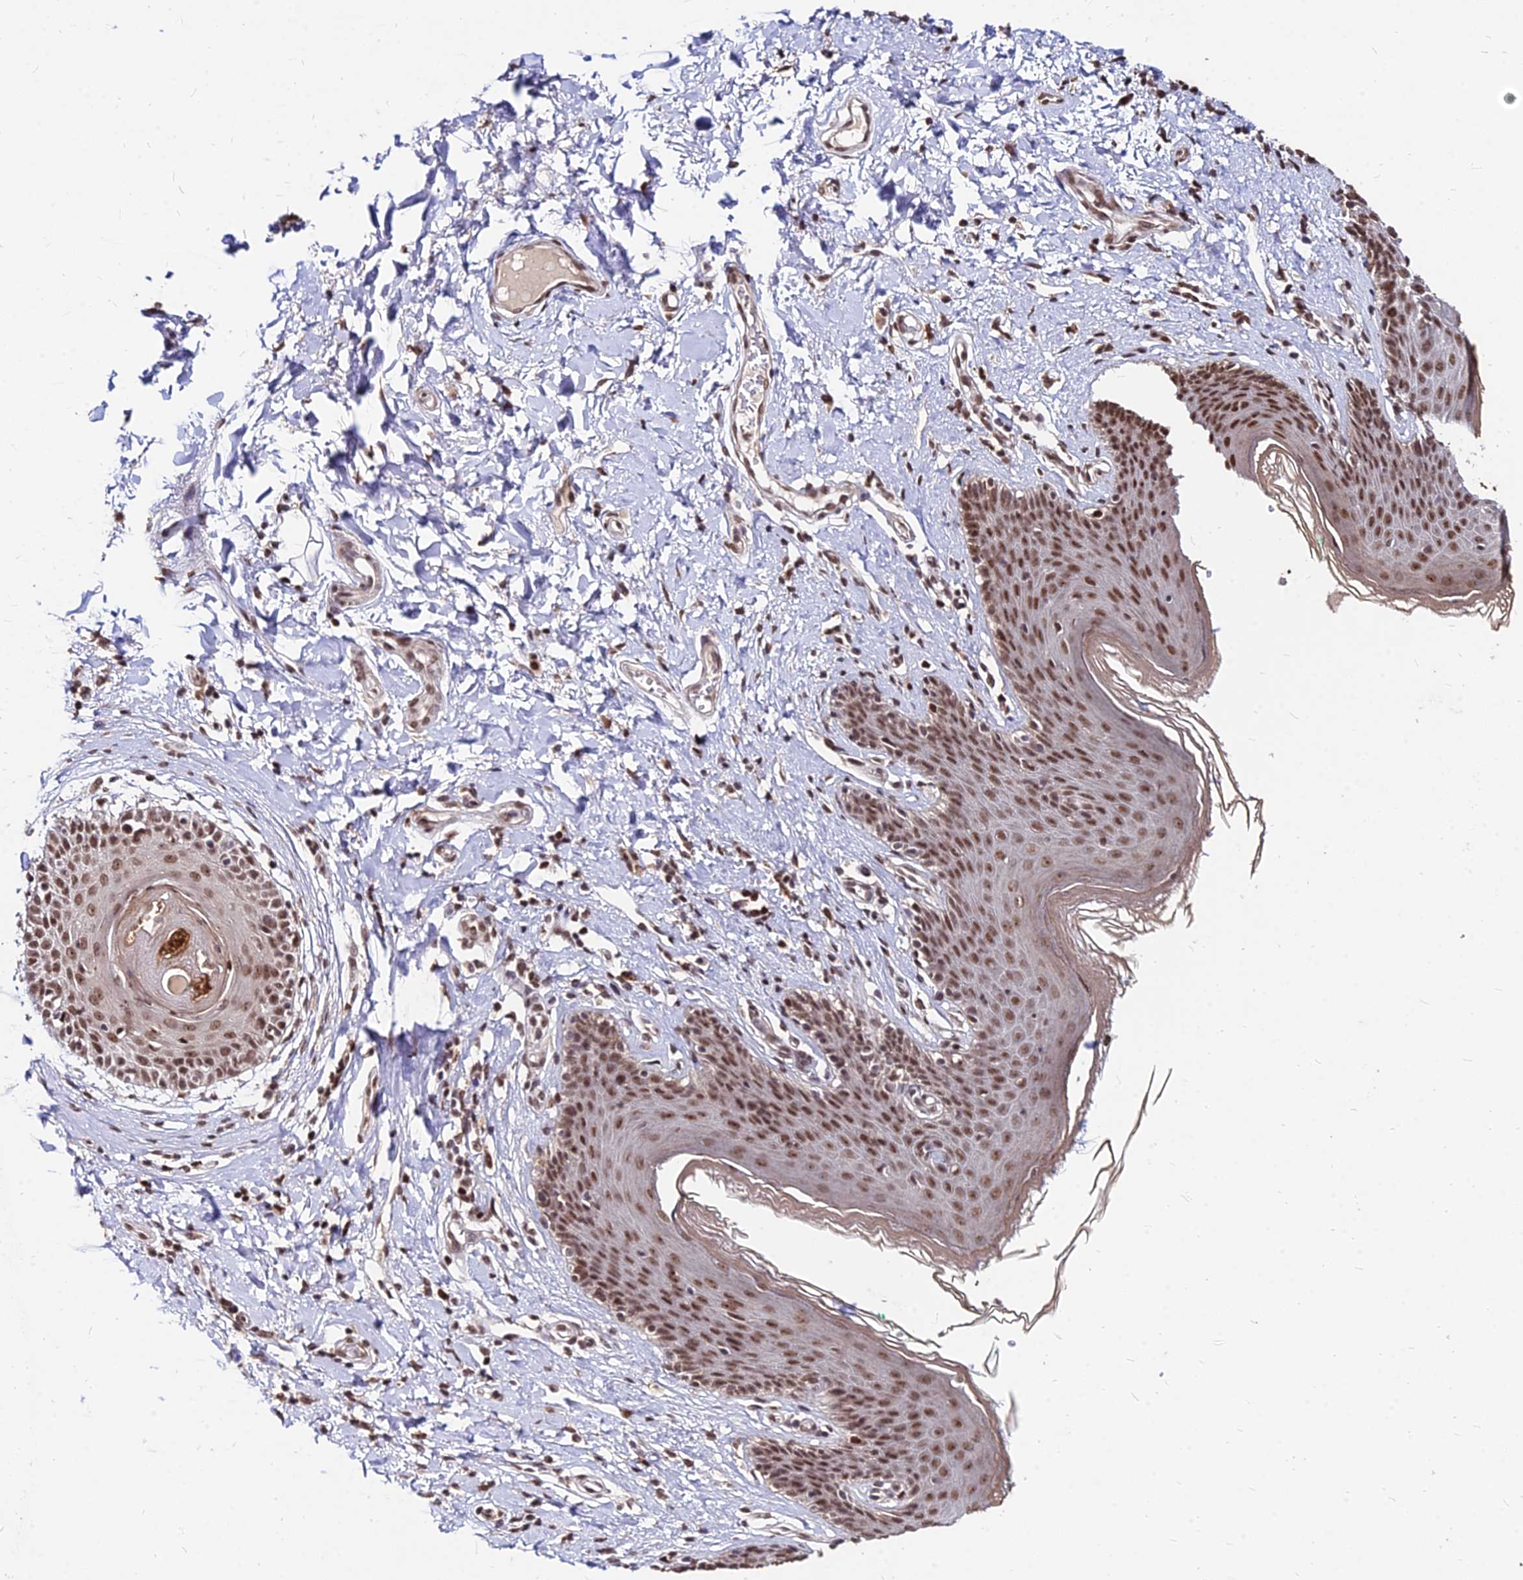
{"staining": {"intensity": "strong", "quantity": ">75%", "location": "nuclear"}, "tissue": "skin", "cell_type": "Epidermal cells", "image_type": "normal", "snomed": [{"axis": "morphology", "description": "Normal tissue, NOS"}, {"axis": "topography", "description": "Vulva"}], "caption": "High-power microscopy captured an IHC histopathology image of normal skin, revealing strong nuclear expression in about >75% of epidermal cells.", "gene": "ZBED4", "patient": {"sex": "female", "age": 66}}